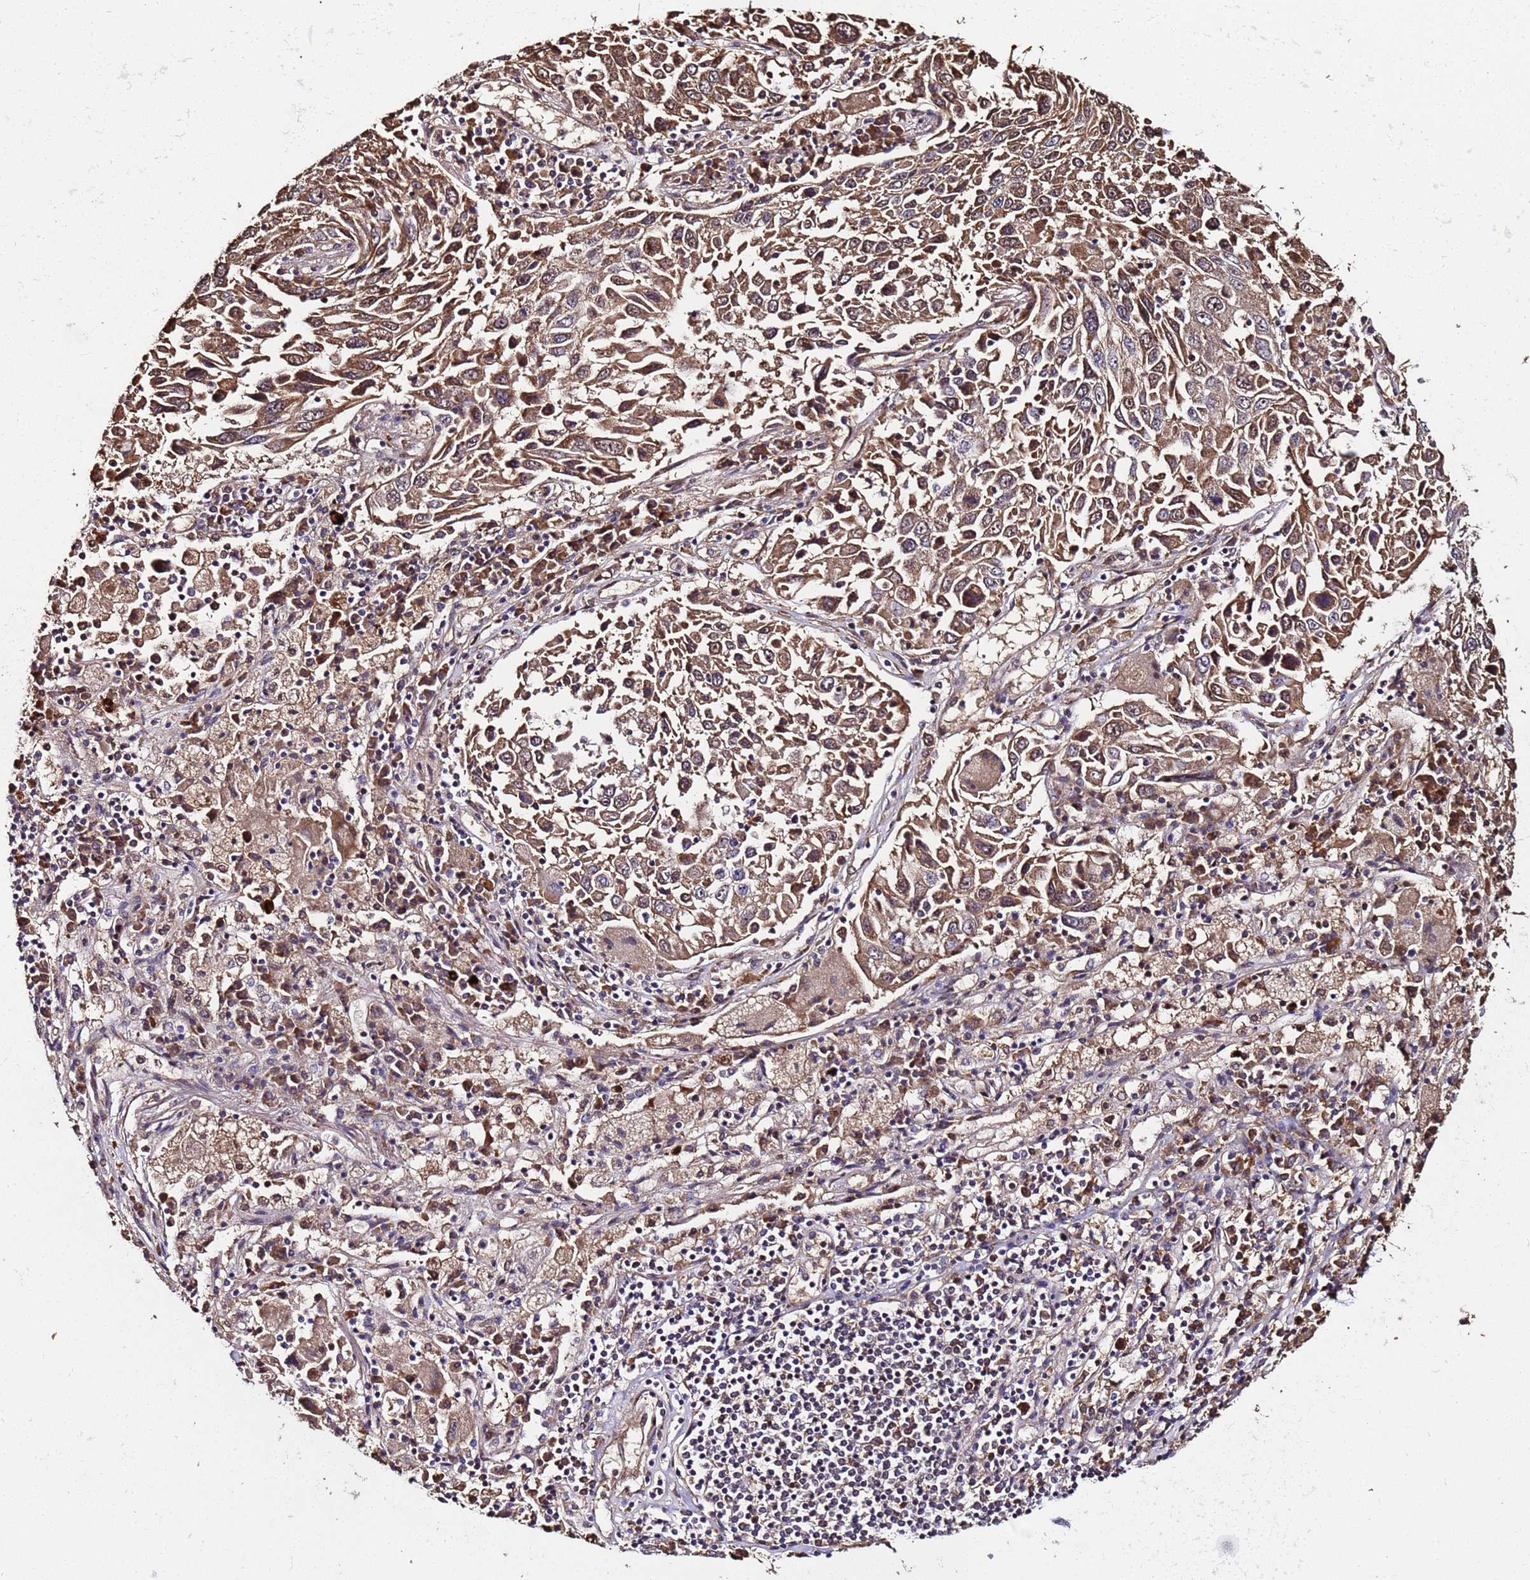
{"staining": {"intensity": "moderate", "quantity": ">75%", "location": "cytoplasmic/membranous"}, "tissue": "lung cancer", "cell_type": "Tumor cells", "image_type": "cancer", "snomed": [{"axis": "morphology", "description": "Squamous cell carcinoma, NOS"}, {"axis": "topography", "description": "Lung"}], "caption": "Tumor cells reveal moderate cytoplasmic/membranous expression in approximately >75% of cells in lung cancer. (DAB (3,3'-diaminobenzidine) IHC with brightfield microscopy, high magnification).", "gene": "WNK4", "patient": {"sex": "male", "age": 65}}